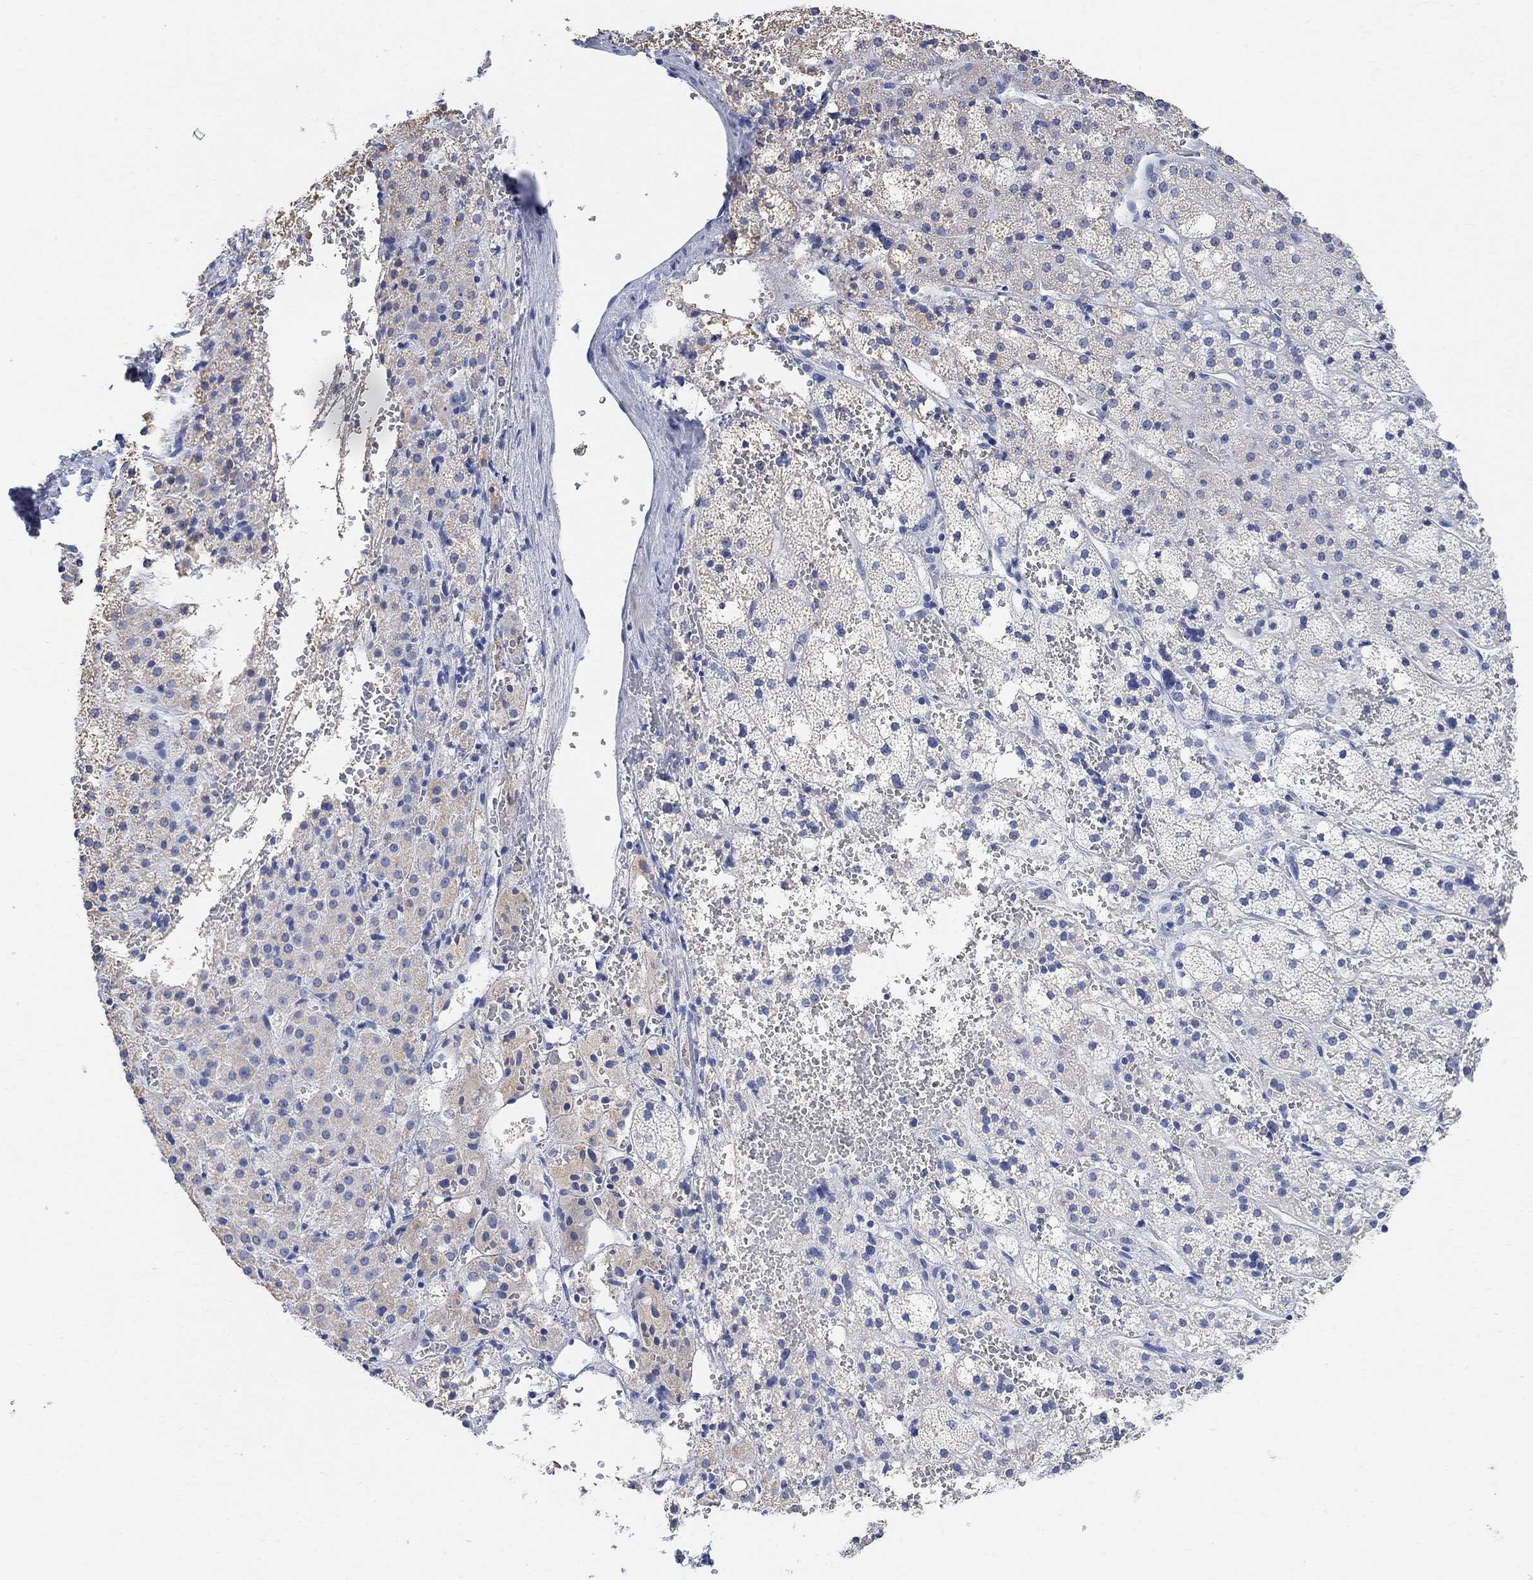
{"staining": {"intensity": "negative", "quantity": "none", "location": "none"}, "tissue": "adrenal gland", "cell_type": "Glandular cells", "image_type": "normal", "snomed": [{"axis": "morphology", "description": "Normal tissue, NOS"}, {"axis": "topography", "description": "Adrenal gland"}], "caption": "This is an IHC image of unremarkable adrenal gland. There is no staining in glandular cells.", "gene": "SYT12", "patient": {"sex": "male", "age": 53}}